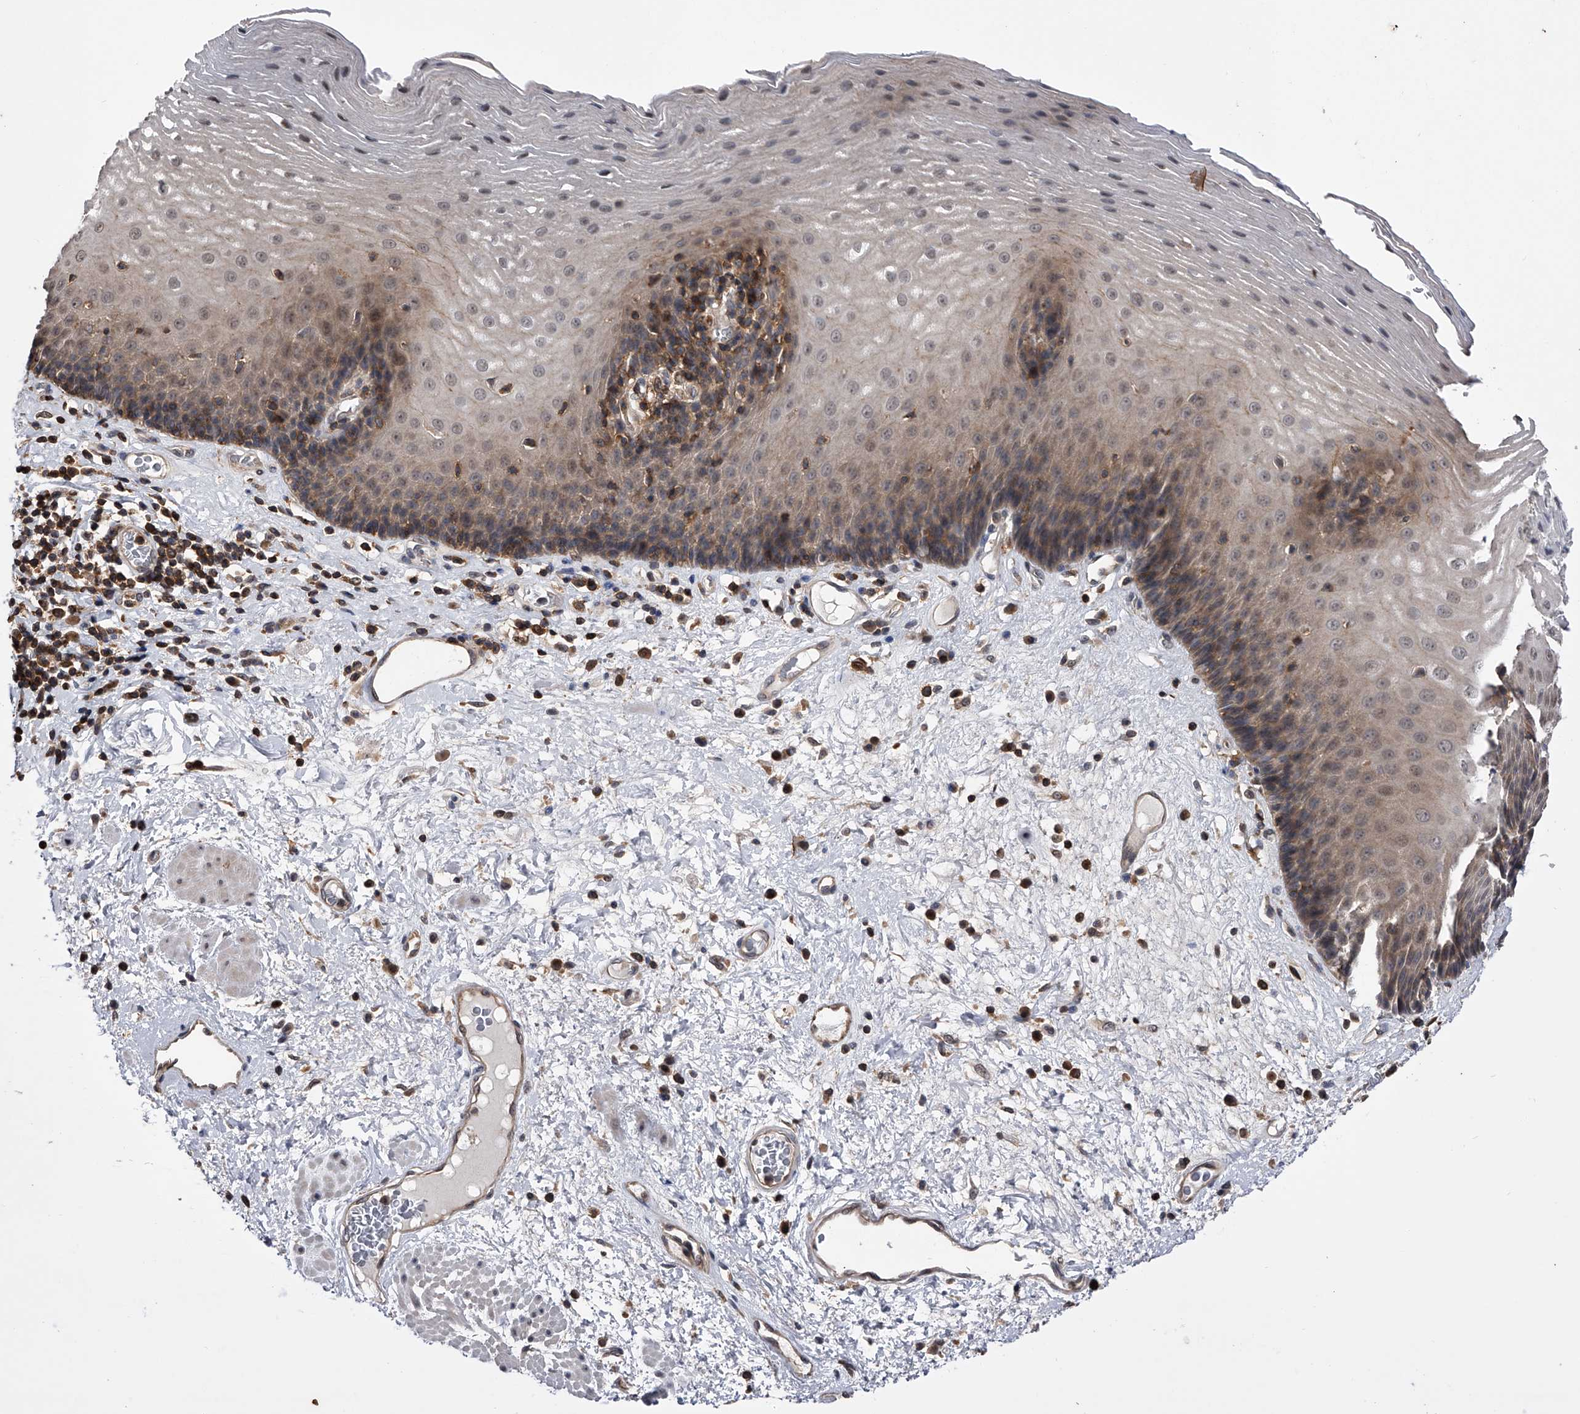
{"staining": {"intensity": "moderate", "quantity": "25%-75%", "location": "cytoplasmic/membranous,nuclear"}, "tissue": "esophagus", "cell_type": "Squamous epithelial cells", "image_type": "normal", "snomed": [{"axis": "morphology", "description": "Normal tissue, NOS"}, {"axis": "morphology", "description": "Adenocarcinoma, NOS"}, {"axis": "topography", "description": "Esophagus"}], "caption": "Brown immunohistochemical staining in unremarkable human esophagus displays moderate cytoplasmic/membranous,nuclear positivity in approximately 25%-75% of squamous epithelial cells.", "gene": "PAN3", "patient": {"sex": "male", "age": 62}}